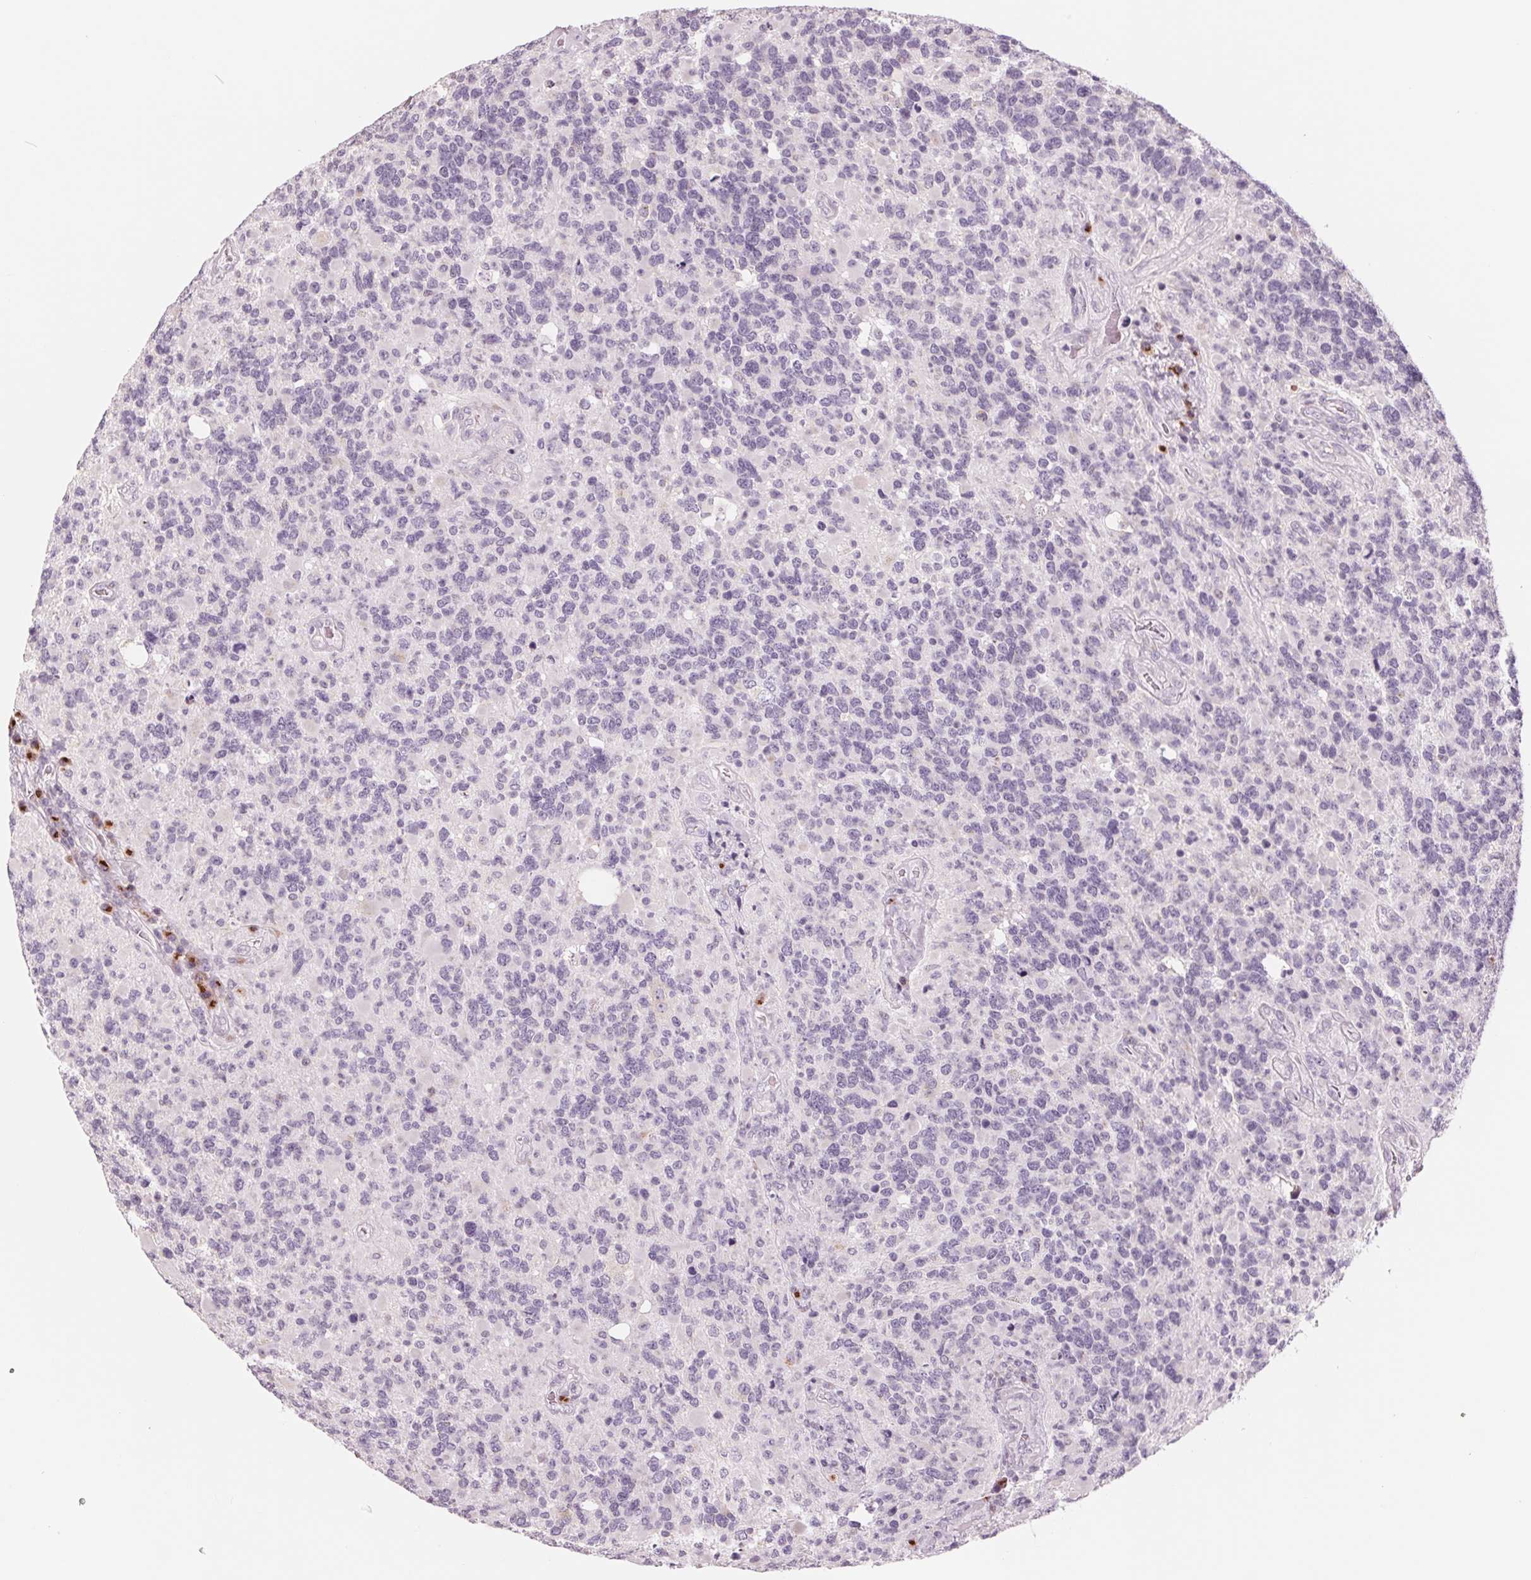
{"staining": {"intensity": "negative", "quantity": "none", "location": "none"}, "tissue": "glioma", "cell_type": "Tumor cells", "image_type": "cancer", "snomed": [{"axis": "morphology", "description": "Glioma, malignant, High grade"}, {"axis": "topography", "description": "Brain"}], "caption": "Malignant high-grade glioma was stained to show a protein in brown. There is no significant staining in tumor cells.", "gene": "IL9R", "patient": {"sex": "female", "age": 40}}